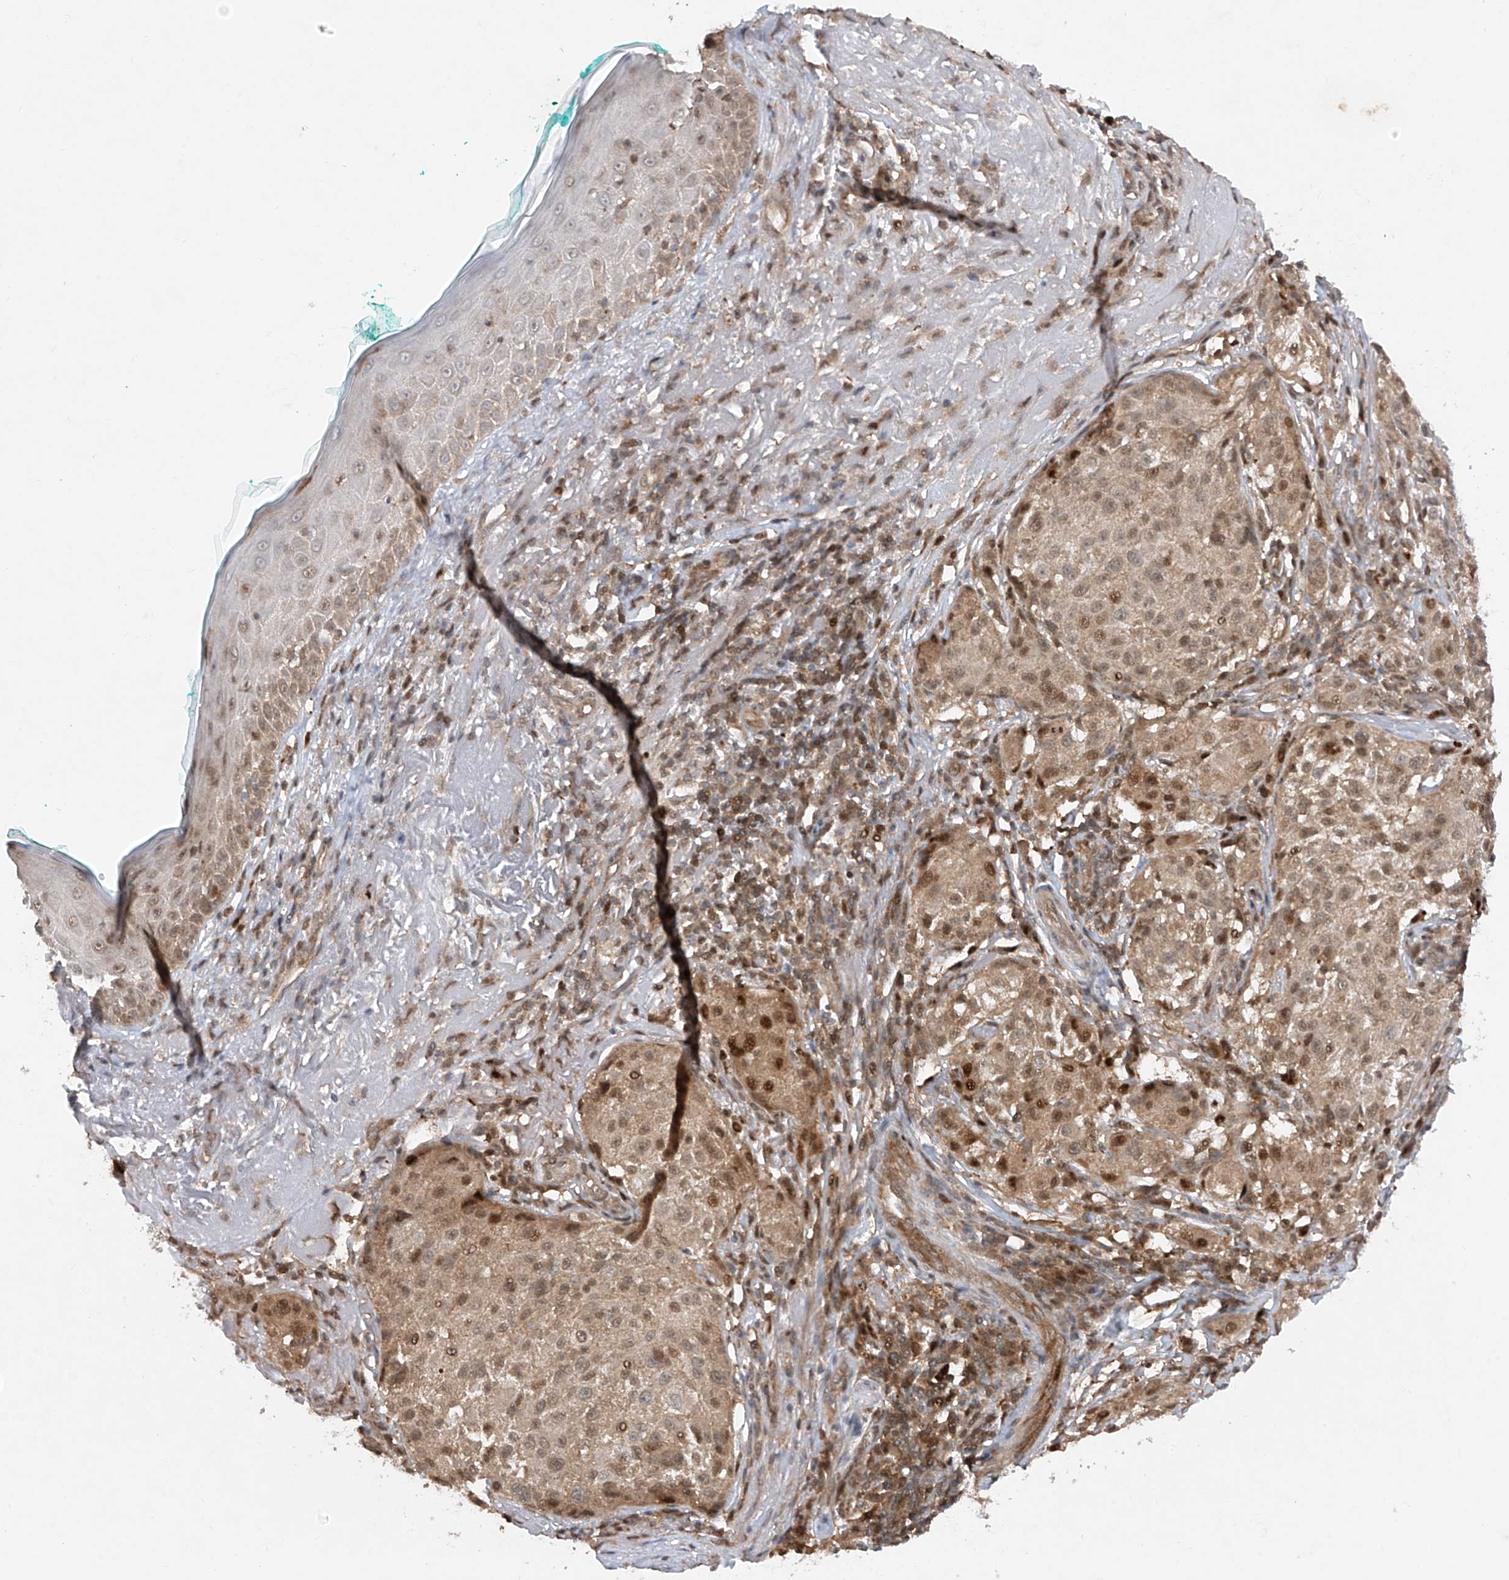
{"staining": {"intensity": "strong", "quantity": "25%-75%", "location": "nuclear"}, "tissue": "melanoma", "cell_type": "Tumor cells", "image_type": "cancer", "snomed": [{"axis": "morphology", "description": "Necrosis, NOS"}, {"axis": "morphology", "description": "Malignant melanoma, NOS"}, {"axis": "topography", "description": "Skin"}], "caption": "Immunohistochemical staining of malignant melanoma displays high levels of strong nuclear protein positivity in approximately 25%-75% of tumor cells.", "gene": "ZNF358", "patient": {"sex": "female", "age": 87}}